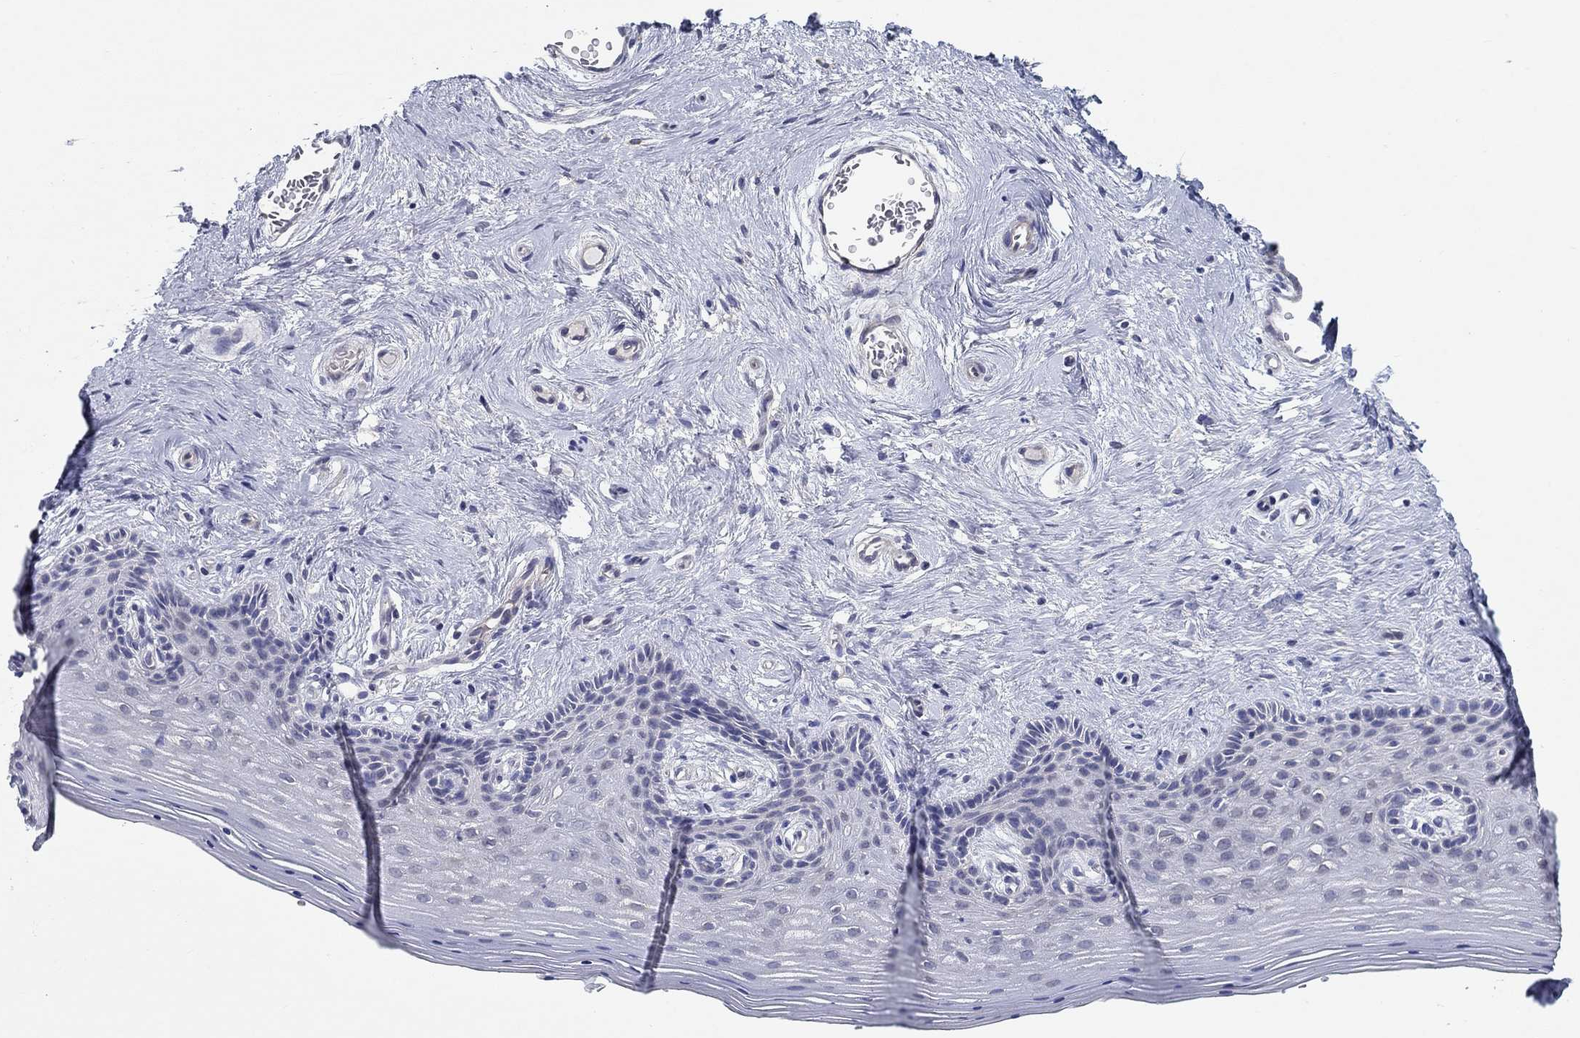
{"staining": {"intensity": "negative", "quantity": "none", "location": "none"}, "tissue": "vagina", "cell_type": "Squamous epithelial cells", "image_type": "normal", "snomed": [{"axis": "morphology", "description": "Normal tissue, NOS"}, {"axis": "topography", "description": "Vagina"}], "caption": "Immunohistochemistry micrograph of benign vagina stained for a protein (brown), which reveals no expression in squamous epithelial cells.", "gene": "ERMP1", "patient": {"sex": "female", "age": 45}}